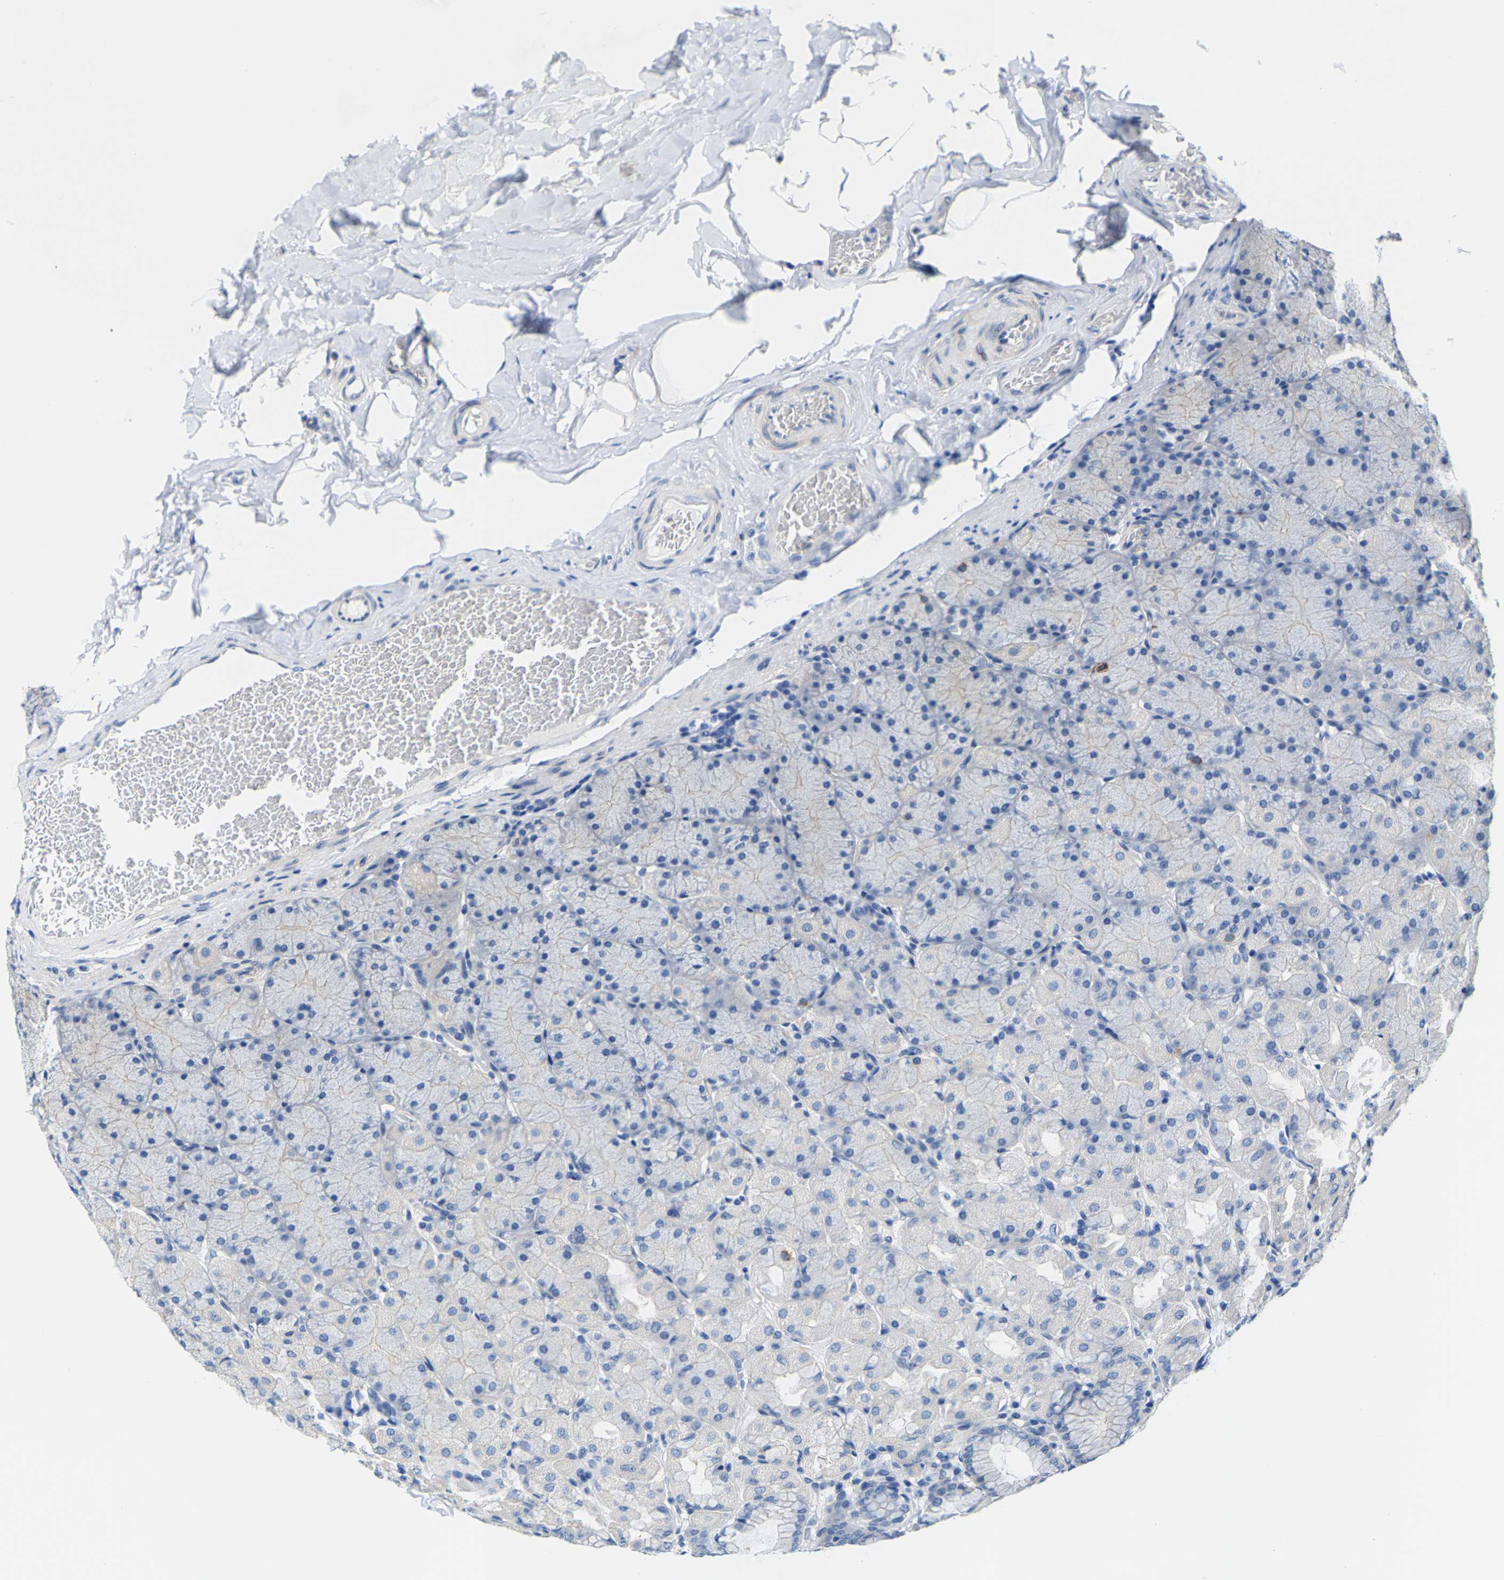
{"staining": {"intensity": "negative", "quantity": "none", "location": "none"}, "tissue": "stomach", "cell_type": "Glandular cells", "image_type": "normal", "snomed": [{"axis": "morphology", "description": "Normal tissue, NOS"}, {"axis": "topography", "description": "Stomach, upper"}], "caption": "Stomach stained for a protein using immunohistochemistry reveals no staining glandular cells.", "gene": "DSCAM", "patient": {"sex": "female", "age": 56}}